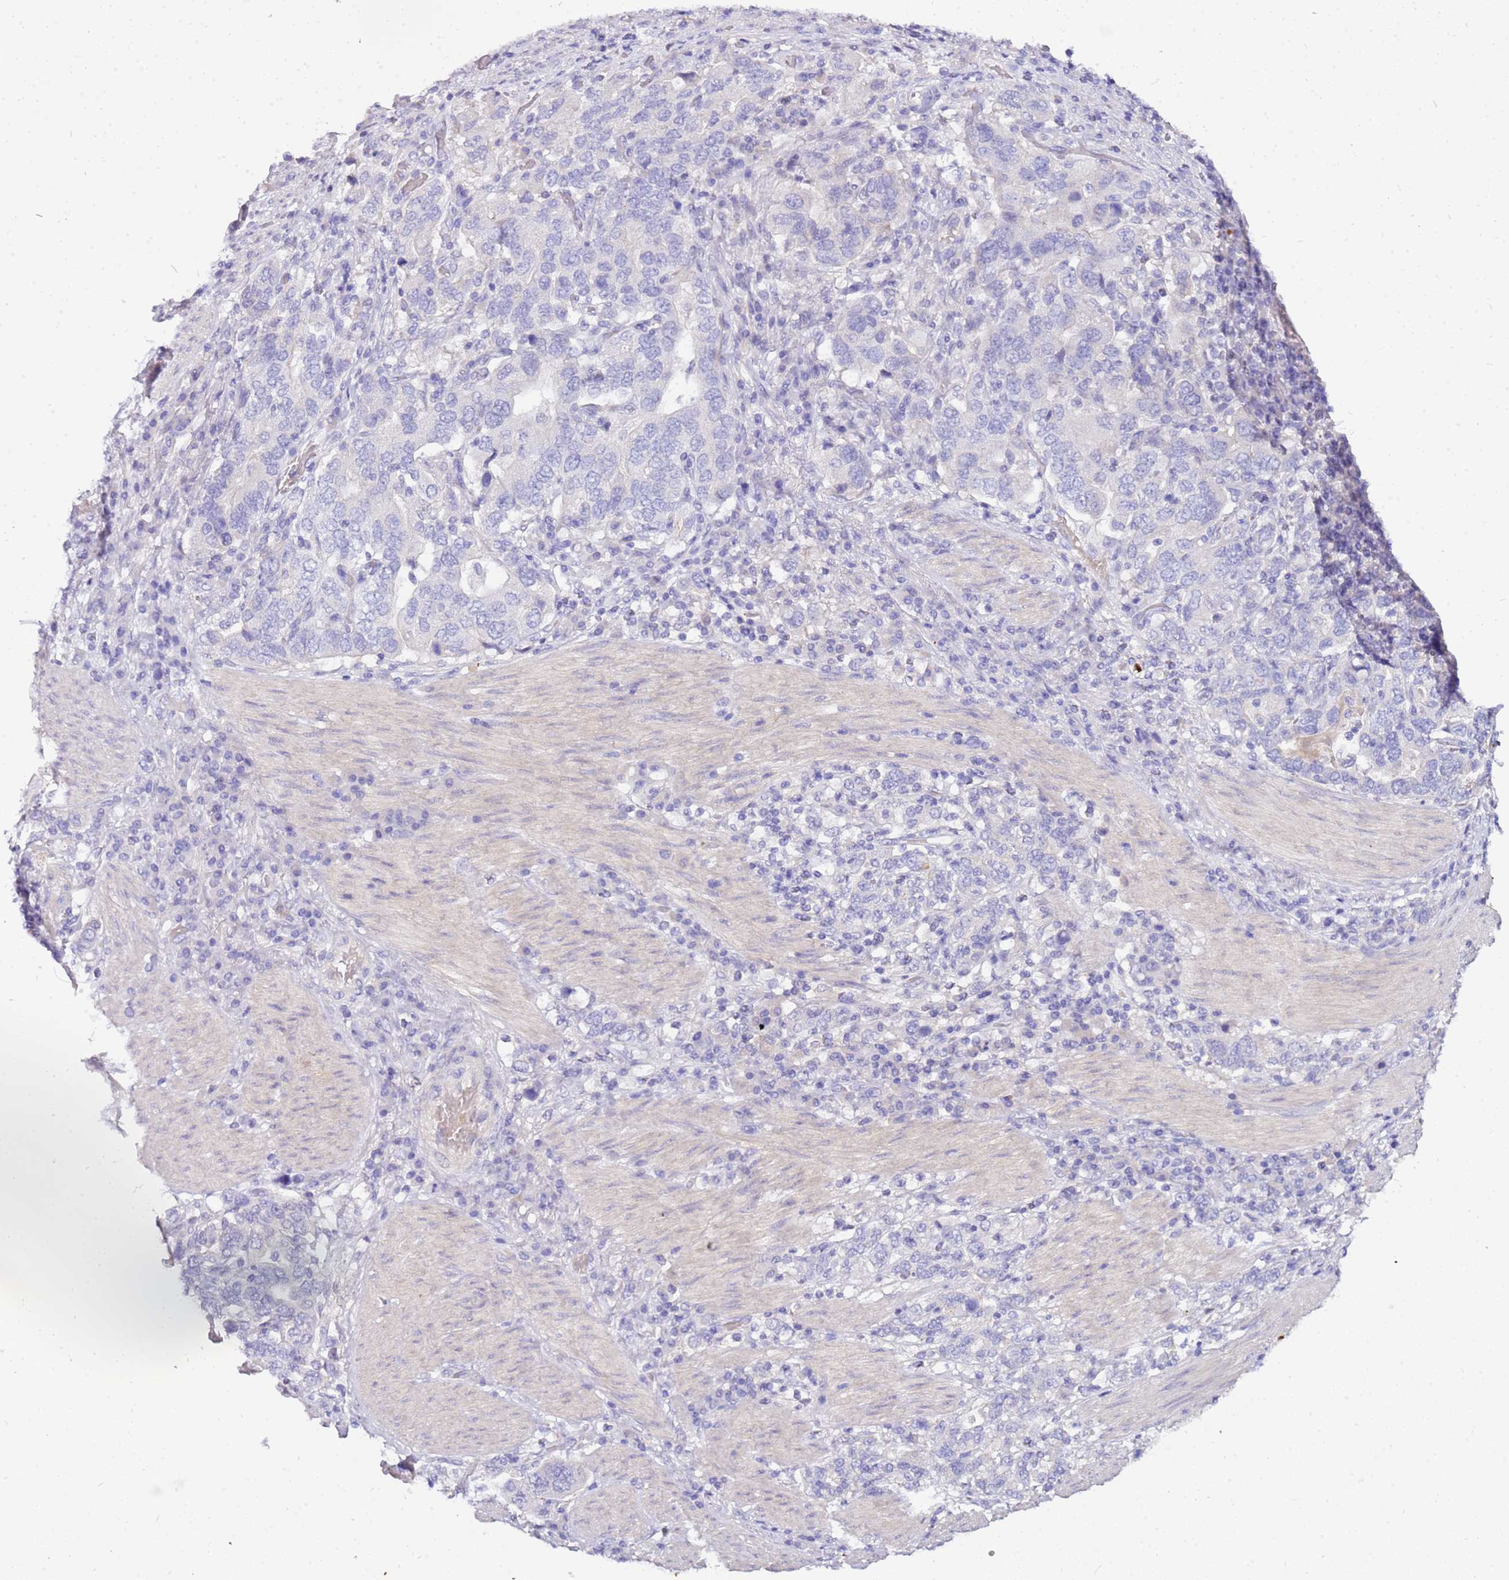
{"staining": {"intensity": "negative", "quantity": "none", "location": "none"}, "tissue": "stomach cancer", "cell_type": "Tumor cells", "image_type": "cancer", "snomed": [{"axis": "morphology", "description": "Adenocarcinoma, NOS"}, {"axis": "topography", "description": "Stomach, upper"}, {"axis": "topography", "description": "Stomach"}], "caption": "The histopathology image shows no staining of tumor cells in stomach cancer. (DAB (3,3'-diaminobenzidine) immunohistochemistry (IHC), high magnification).", "gene": "DCDC2B", "patient": {"sex": "male", "age": 62}}